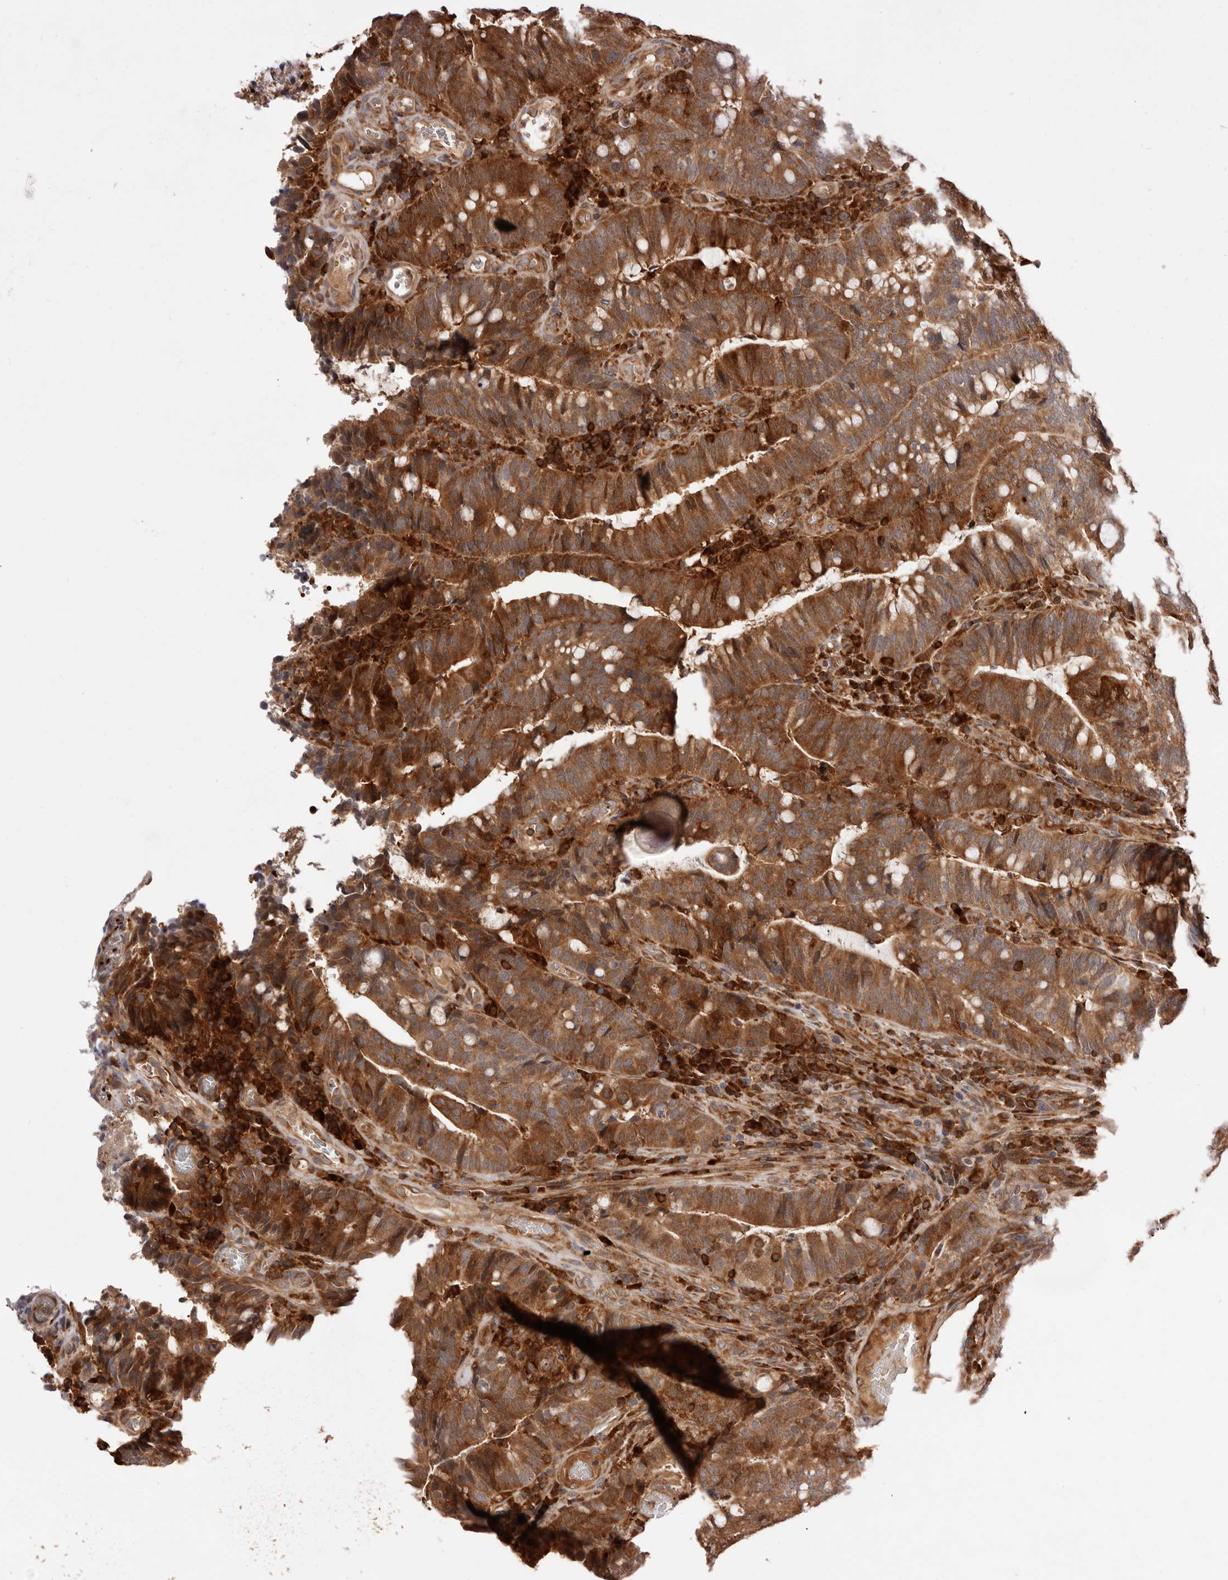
{"staining": {"intensity": "strong", "quantity": ">75%", "location": "cytoplasmic/membranous"}, "tissue": "colorectal cancer", "cell_type": "Tumor cells", "image_type": "cancer", "snomed": [{"axis": "morphology", "description": "Adenocarcinoma, NOS"}, {"axis": "topography", "description": "Colon"}], "caption": "Immunohistochemistry (IHC) (DAB (3,3'-diaminobenzidine)) staining of human colorectal cancer (adenocarcinoma) exhibits strong cytoplasmic/membranous protein staining in approximately >75% of tumor cells.", "gene": "RNF213", "patient": {"sex": "female", "age": 66}}